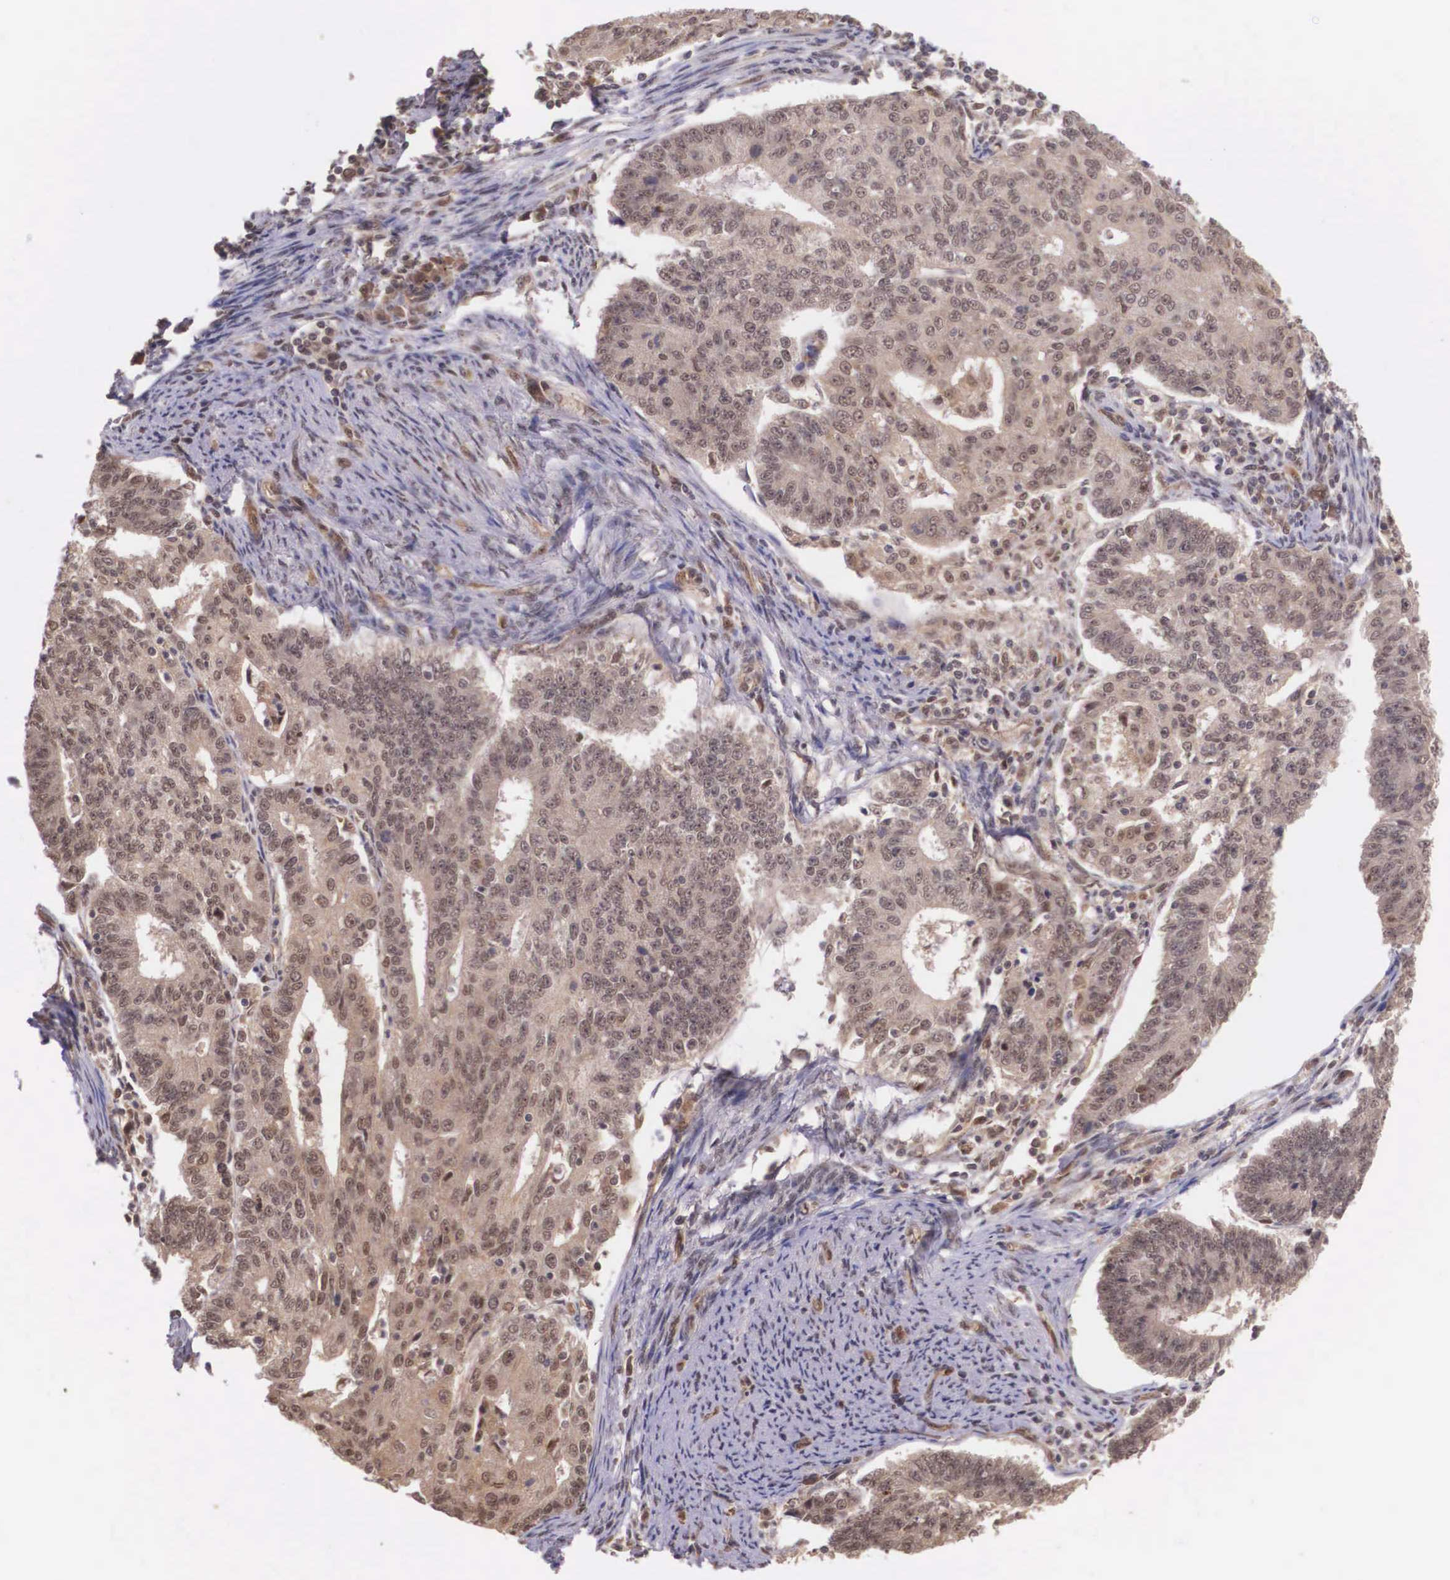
{"staining": {"intensity": "moderate", "quantity": ">75%", "location": "cytoplasmic/membranous"}, "tissue": "endometrial cancer", "cell_type": "Tumor cells", "image_type": "cancer", "snomed": [{"axis": "morphology", "description": "Adenocarcinoma, NOS"}, {"axis": "topography", "description": "Endometrium"}], "caption": "About >75% of tumor cells in human endometrial cancer display moderate cytoplasmic/membranous protein staining as visualized by brown immunohistochemical staining.", "gene": "VASH1", "patient": {"sex": "female", "age": 56}}